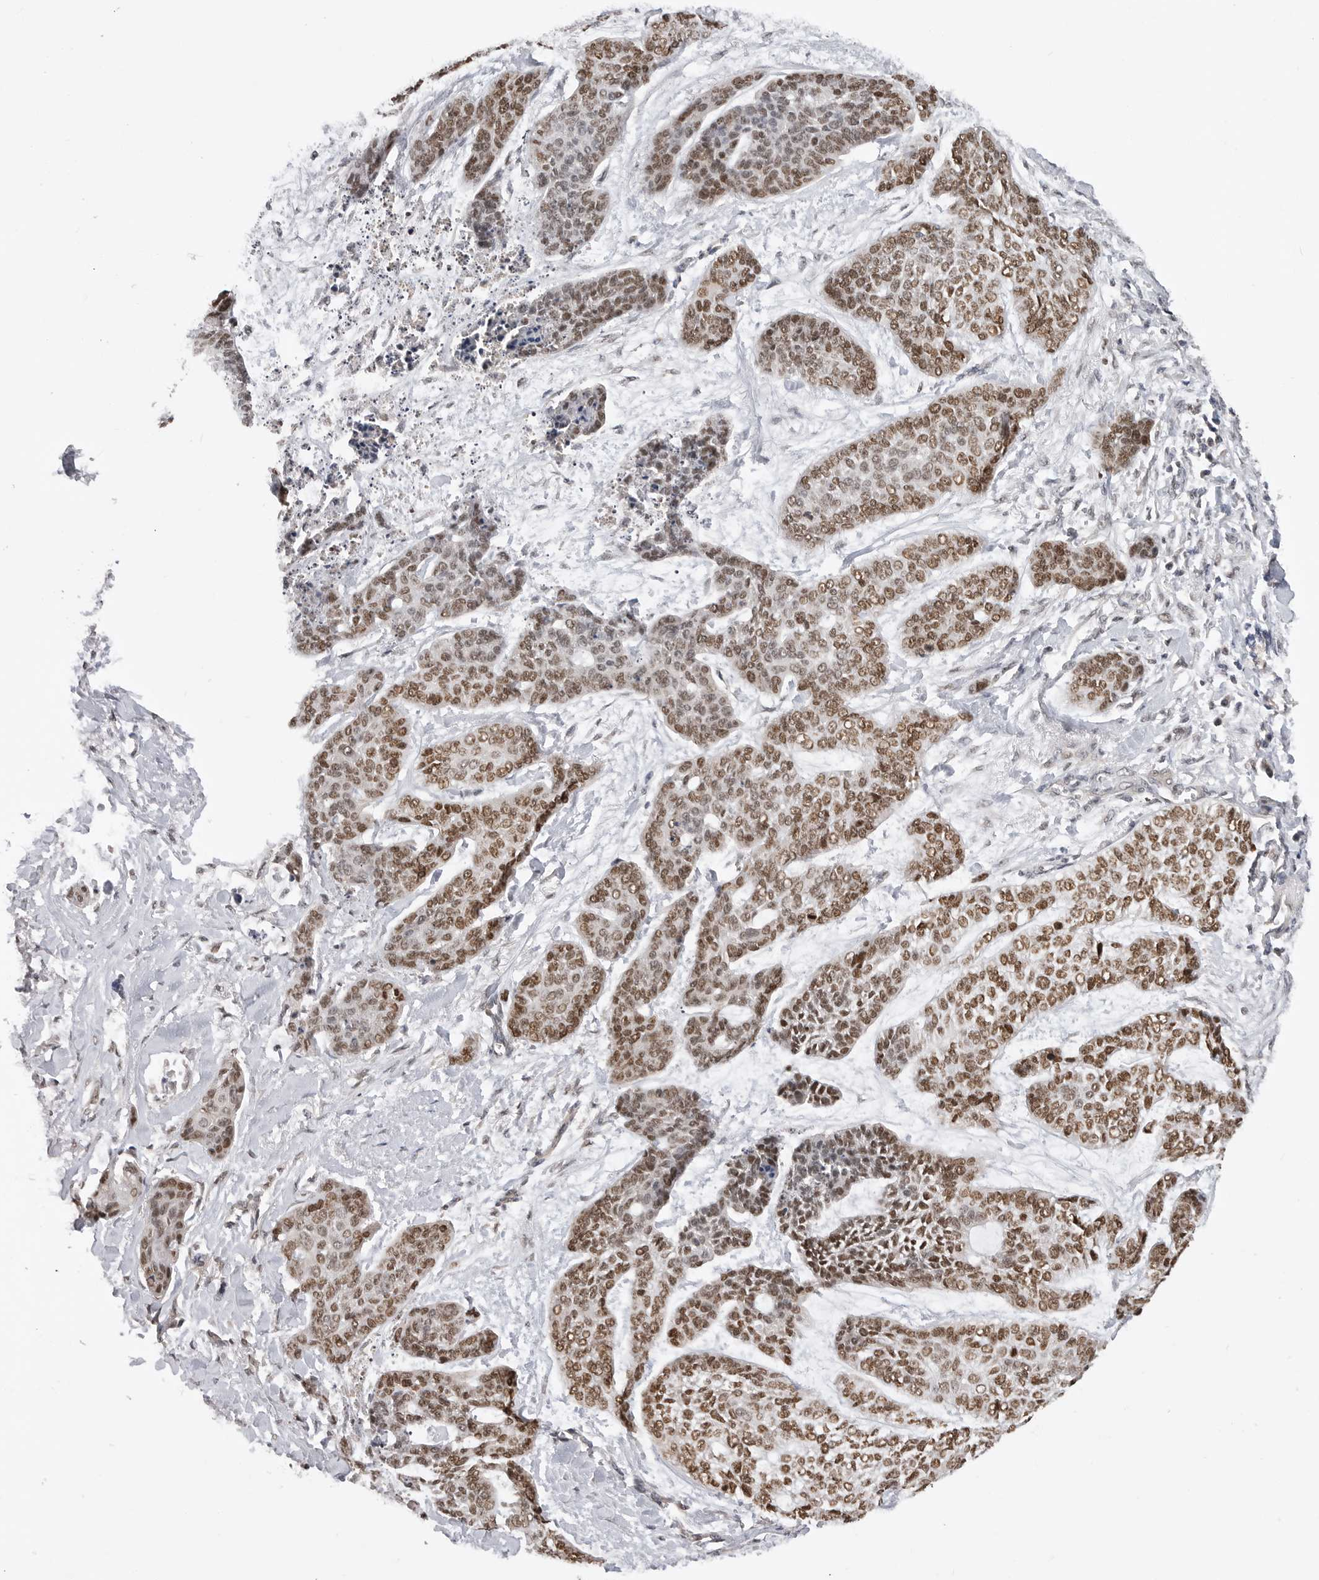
{"staining": {"intensity": "moderate", "quantity": ">75%", "location": "nuclear"}, "tissue": "skin cancer", "cell_type": "Tumor cells", "image_type": "cancer", "snomed": [{"axis": "morphology", "description": "Basal cell carcinoma"}, {"axis": "topography", "description": "Skin"}], "caption": "An image showing moderate nuclear staining in approximately >75% of tumor cells in skin basal cell carcinoma, as visualized by brown immunohistochemical staining.", "gene": "SMARCC1", "patient": {"sex": "female", "age": 64}}